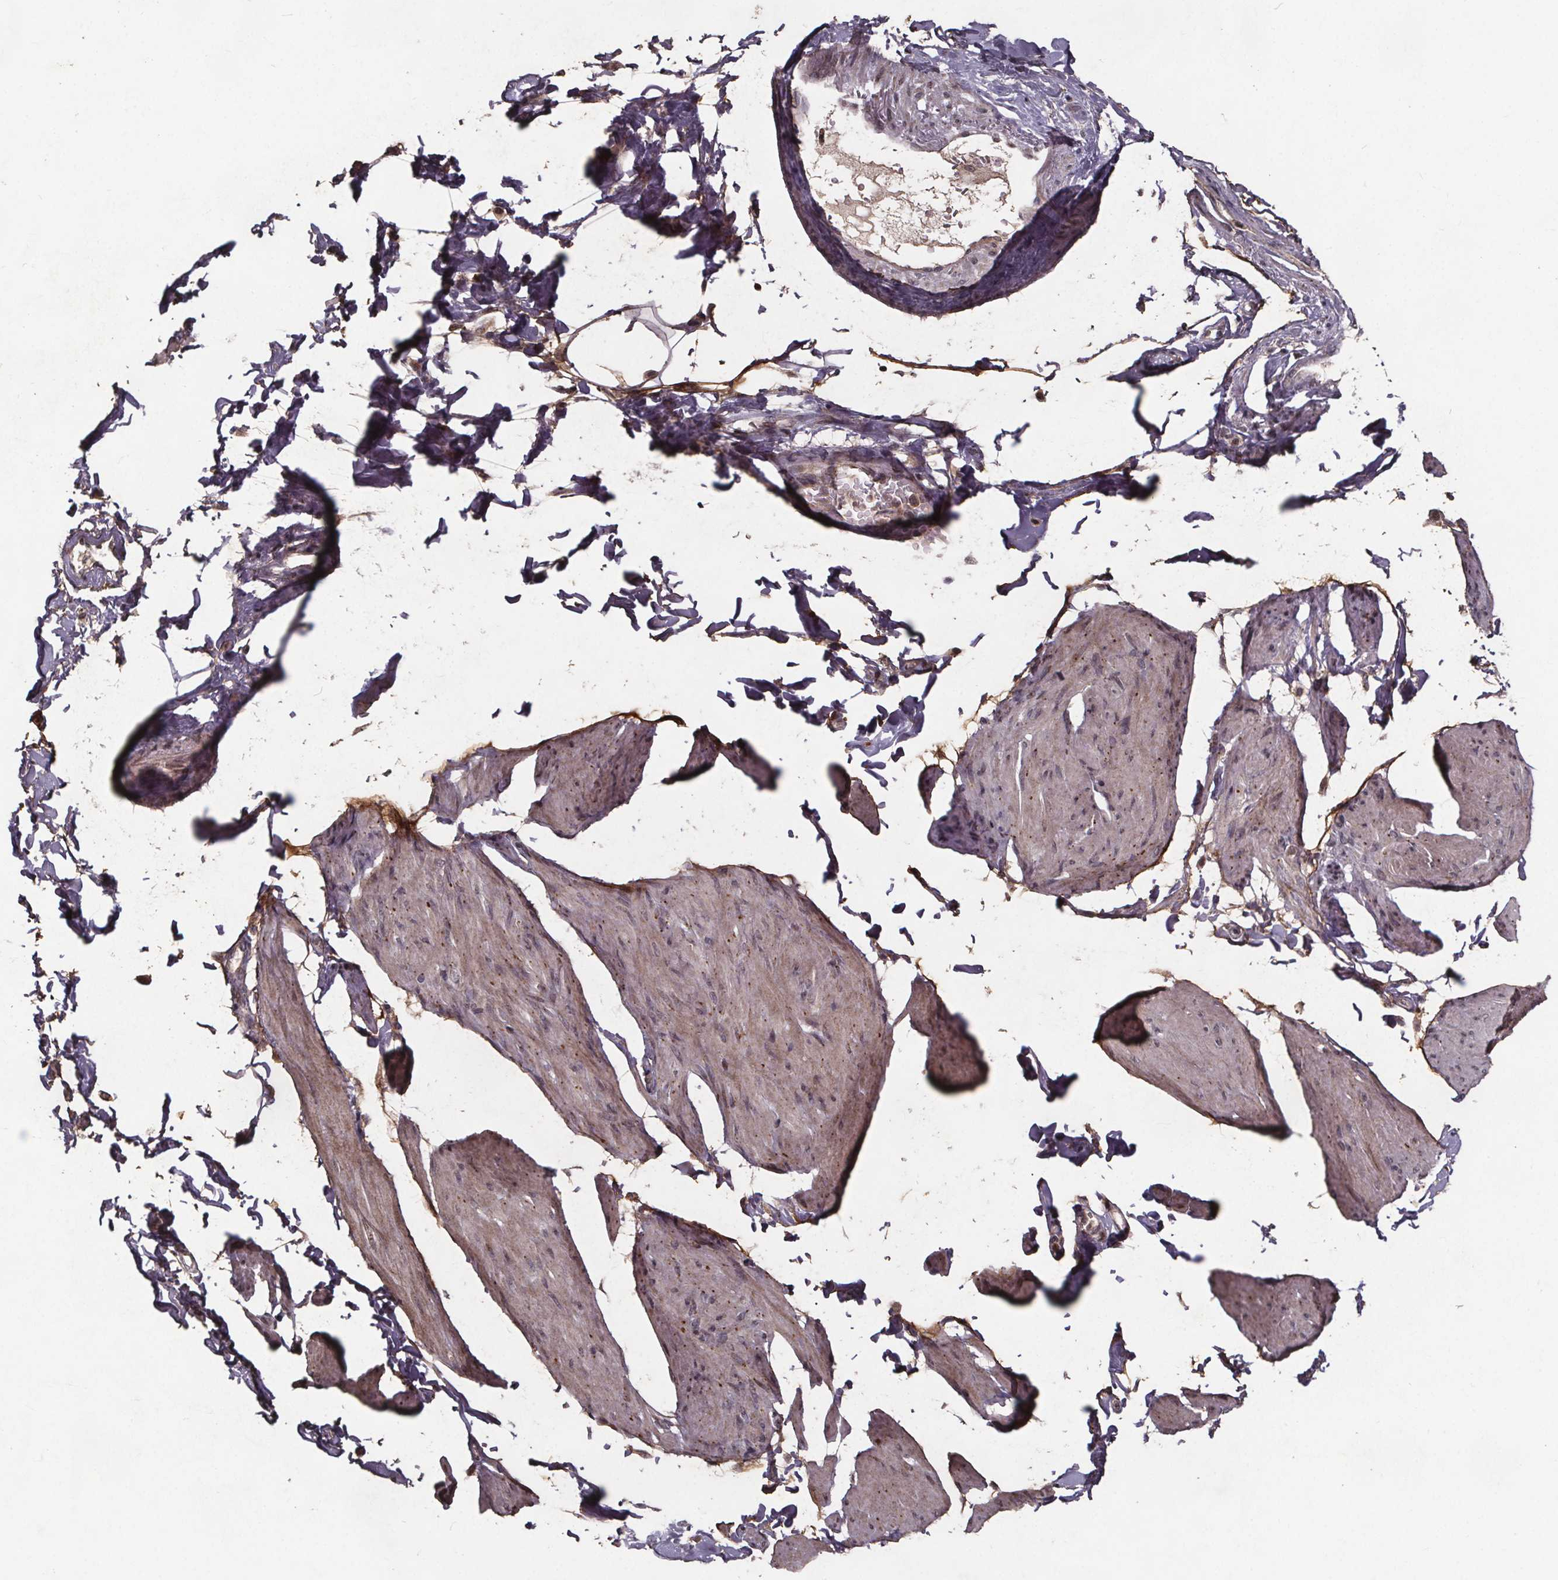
{"staining": {"intensity": "weak", "quantity": "25%-75%", "location": "cytoplasmic/membranous"}, "tissue": "smooth muscle", "cell_type": "Smooth muscle cells", "image_type": "normal", "snomed": [{"axis": "morphology", "description": "Normal tissue, NOS"}, {"axis": "topography", "description": "Adipose tissue"}, {"axis": "topography", "description": "Smooth muscle"}, {"axis": "topography", "description": "Peripheral nerve tissue"}], "caption": "Smooth muscle cells reveal low levels of weak cytoplasmic/membranous staining in approximately 25%-75% of cells in normal human smooth muscle.", "gene": "GPX3", "patient": {"sex": "male", "age": 83}}